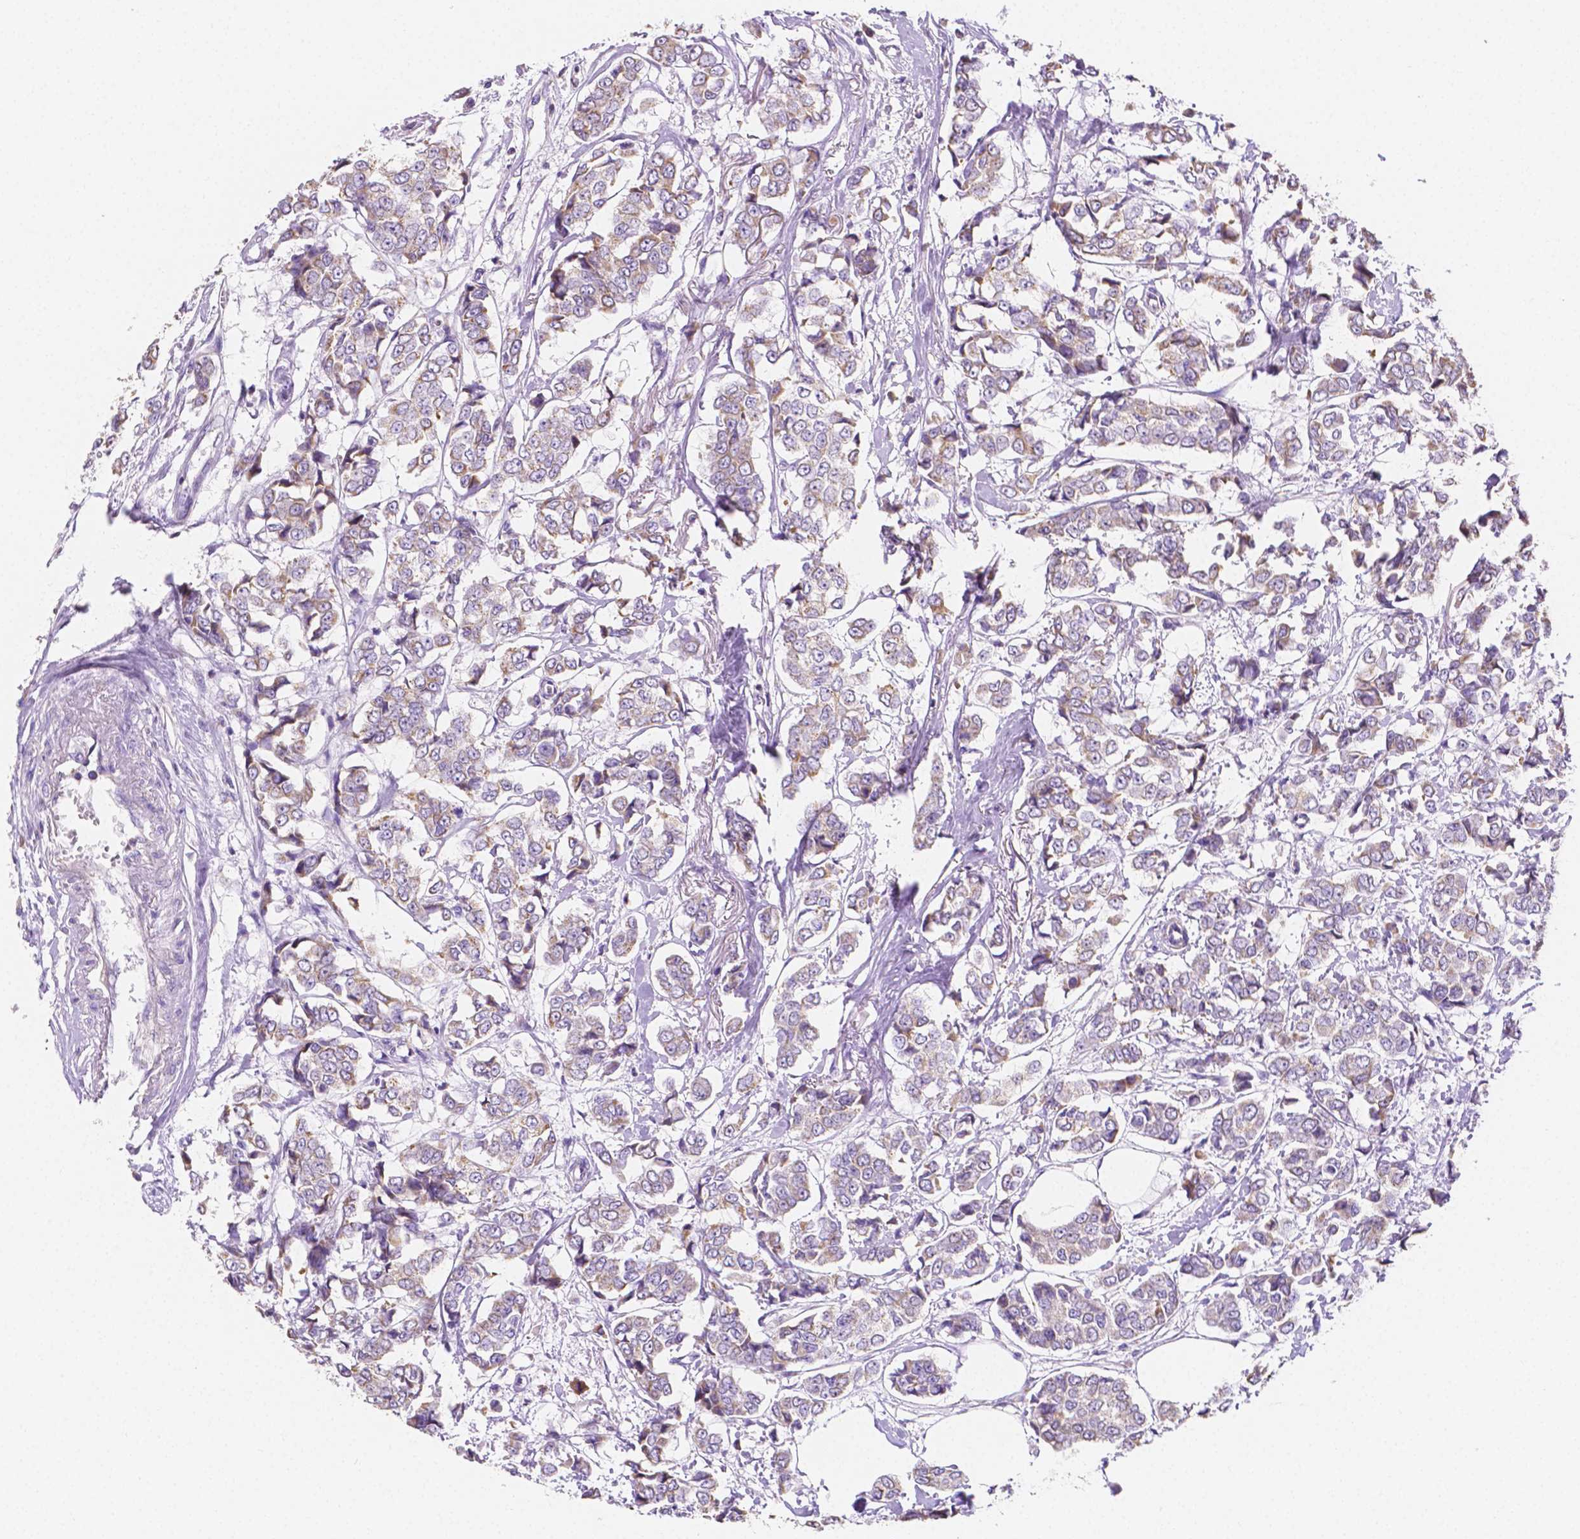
{"staining": {"intensity": "weak", "quantity": "25%-75%", "location": "cytoplasmic/membranous"}, "tissue": "breast cancer", "cell_type": "Tumor cells", "image_type": "cancer", "snomed": [{"axis": "morphology", "description": "Duct carcinoma"}, {"axis": "topography", "description": "Breast"}], "caption": "DAB (3,3'-diaminobenzidine) immunohistochemical staining of breast intraductal carcinoma displays weak cytoplasmic/membranous protein staining in about 25%-75% of tumor cells.", "gene": "TMEM130", "patient": {"sex": "female", "age": 94}}